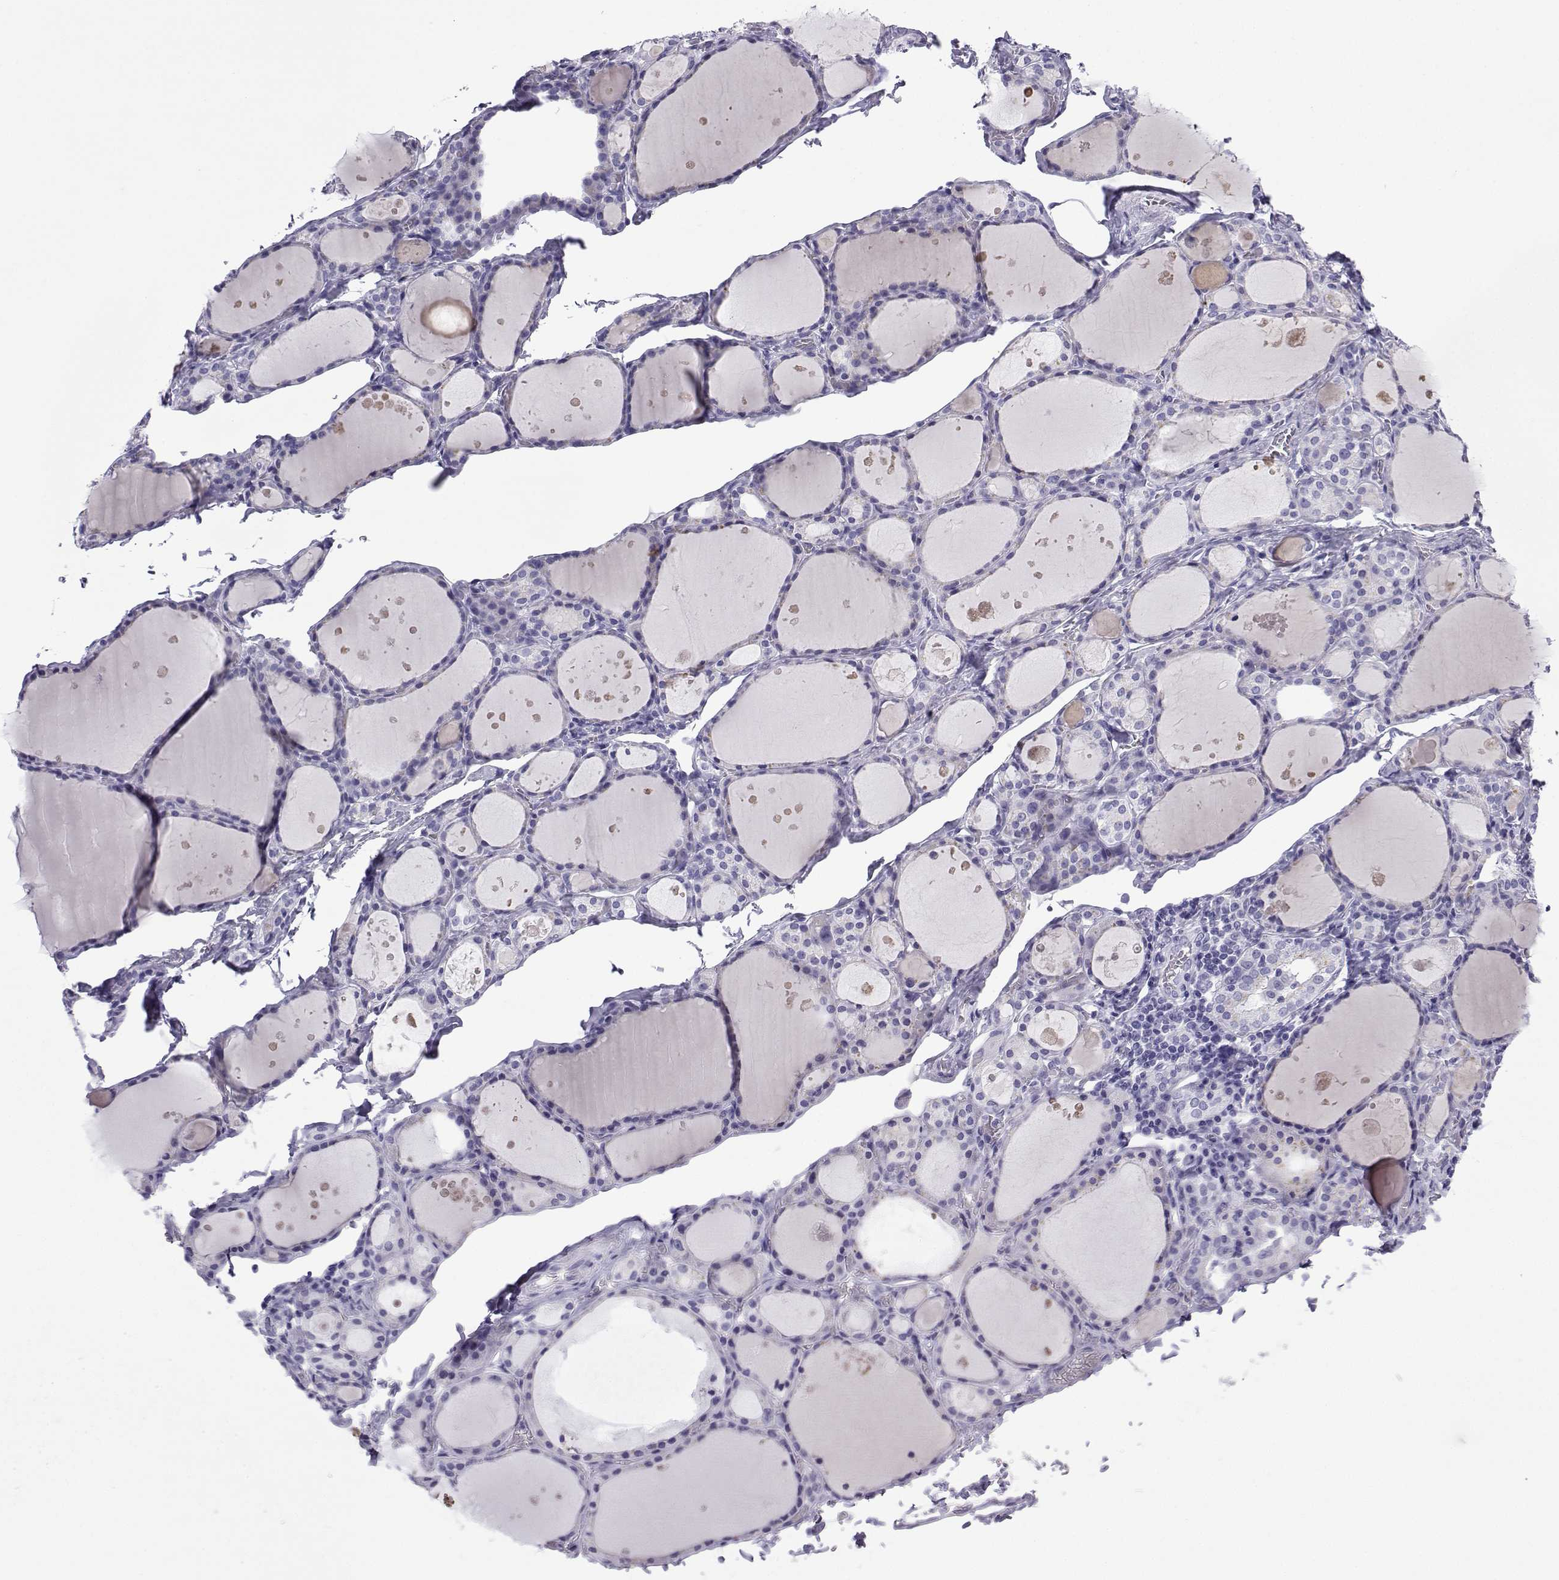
{"staining": {"intensity": "negative", "quantity": "none", "location": "none"}, "tissue": "thyroid gland", "cell_type": "Glandular cells", "image_type": "normal", "snomed": [{"axis": "morphology", "description": "Normal tissue, NOS"}, {"axis": "topography", "description": "Thyroid gland"}], "caption": "Immunohistochemistry image of normal thyroid gland: thyroid gland stained with DAB (3,3'-diaminobenzidine) displays no significant protein staining in glandular cells.", "gene": "TRIM46", "patient": {"sex": "male", "age": 68}}